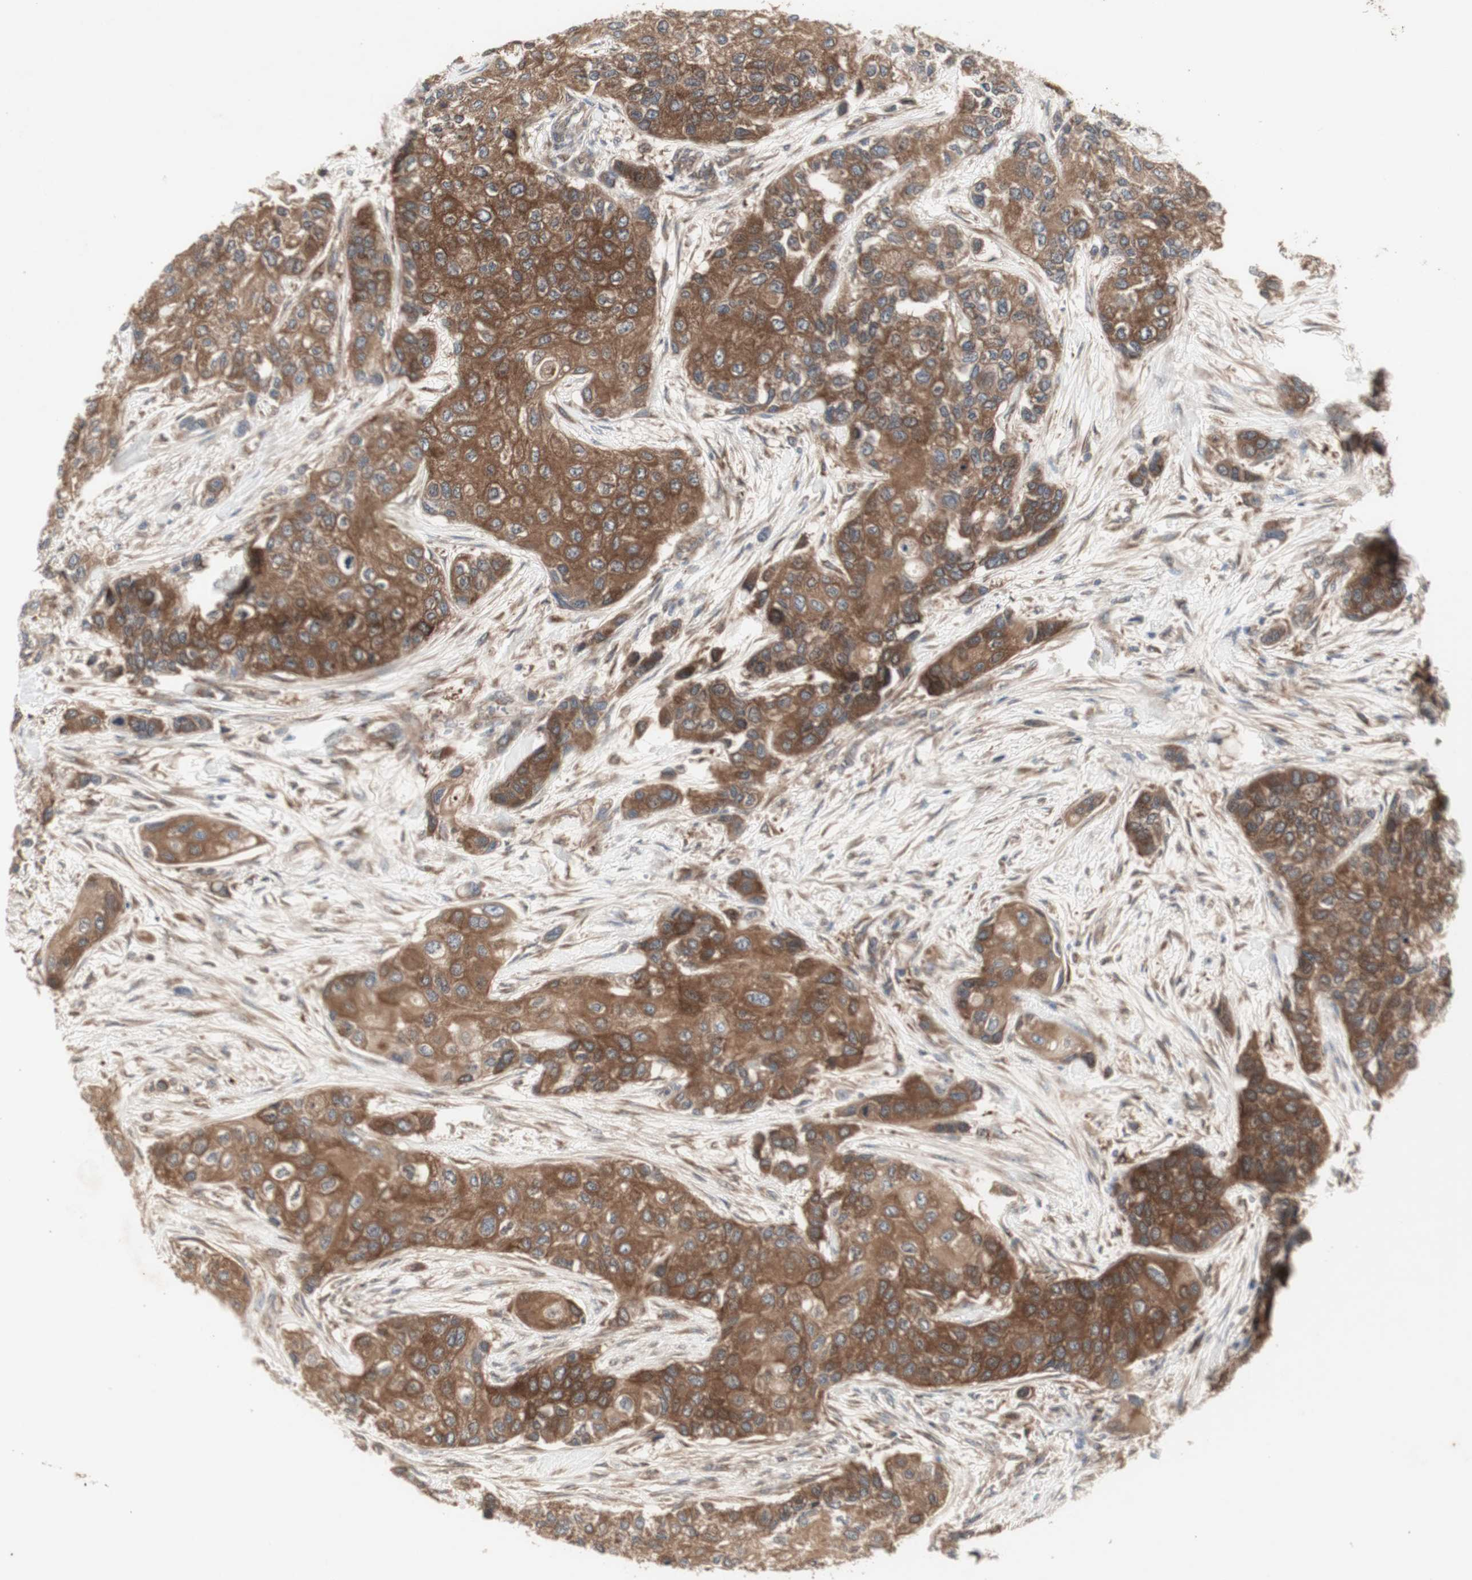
{"staining": {"intensity": "moderate", "quantity": ">75%", "location": "cytoplasmic/membranous"}, "tissue": "urothelial cancer", "cell_type": "Tumor cells", "image_type": "cancer", "snomed": [{"axis": "morphology", "description": "Urothelial carcinoma, High grade"}, {"axis": "topography", "description": "Urinary bladder"}], "caption": "About >75% of tumor cells in high-grade urothelial carcinoma reveal moderate cytoplasmic/membranous protein expression as visualized by brown immunohistochemical staining.", "gene": "CHURC1-FNTB", "patient": {"sex": "female", "age": 56}}